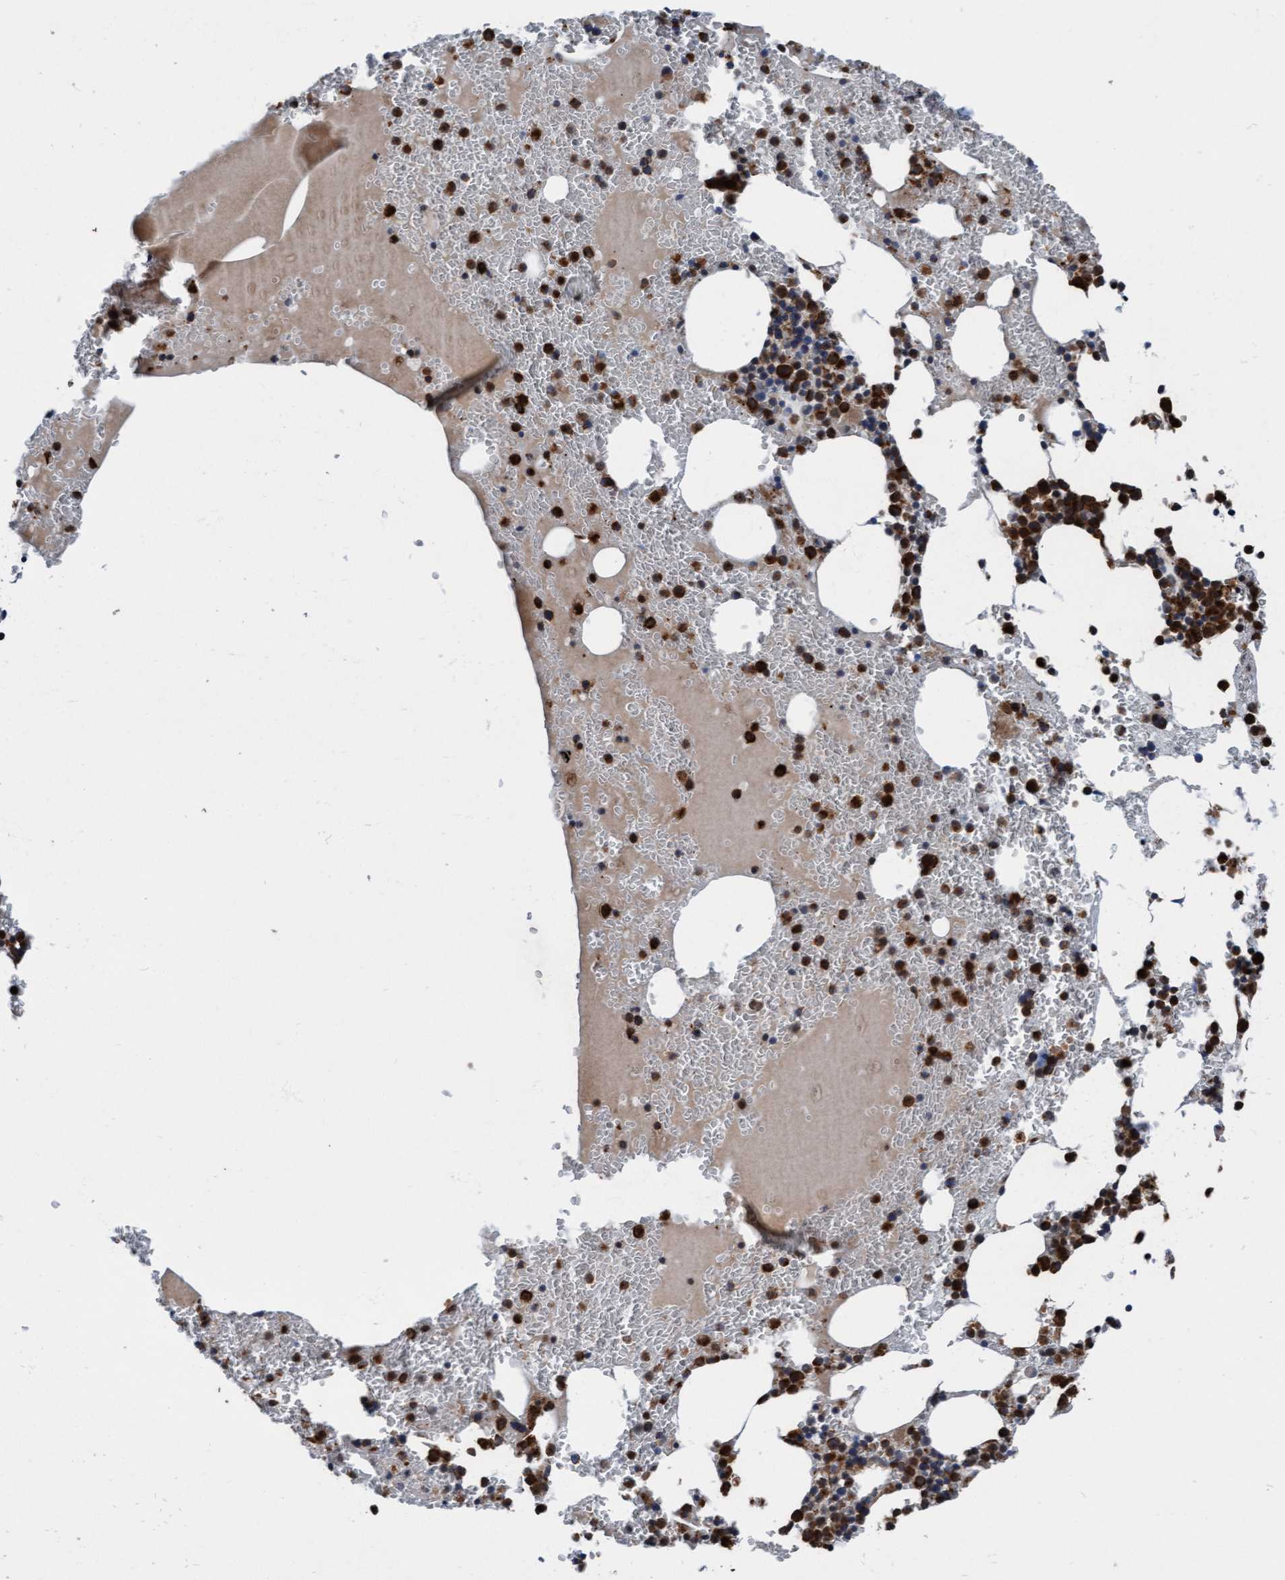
{"staining": {"intensity": "strong", "quantity": "25%-75%", "location": "cytoplasmic/membranous"}, "tissue": "bone marrow", "cell_type": "Hematopoietic cells", "image_type": "normal", "snomed": [{"axis": "morphology", "description": "Normal tissue, NOS"}, {"axis": "morphology", "description": "Inflammation, NOS"}, {"axis": "topography", "description": "Bone marrow"}], "caption": "Benign bone marrow exhibits strong cytoplasmic/membranous positivity in approximately 25%-75% of hematopoietic cells, visualized by immunohistochemistry.", "gene": "KLHL26", "patient": {"sex": "female", "age": 67}}